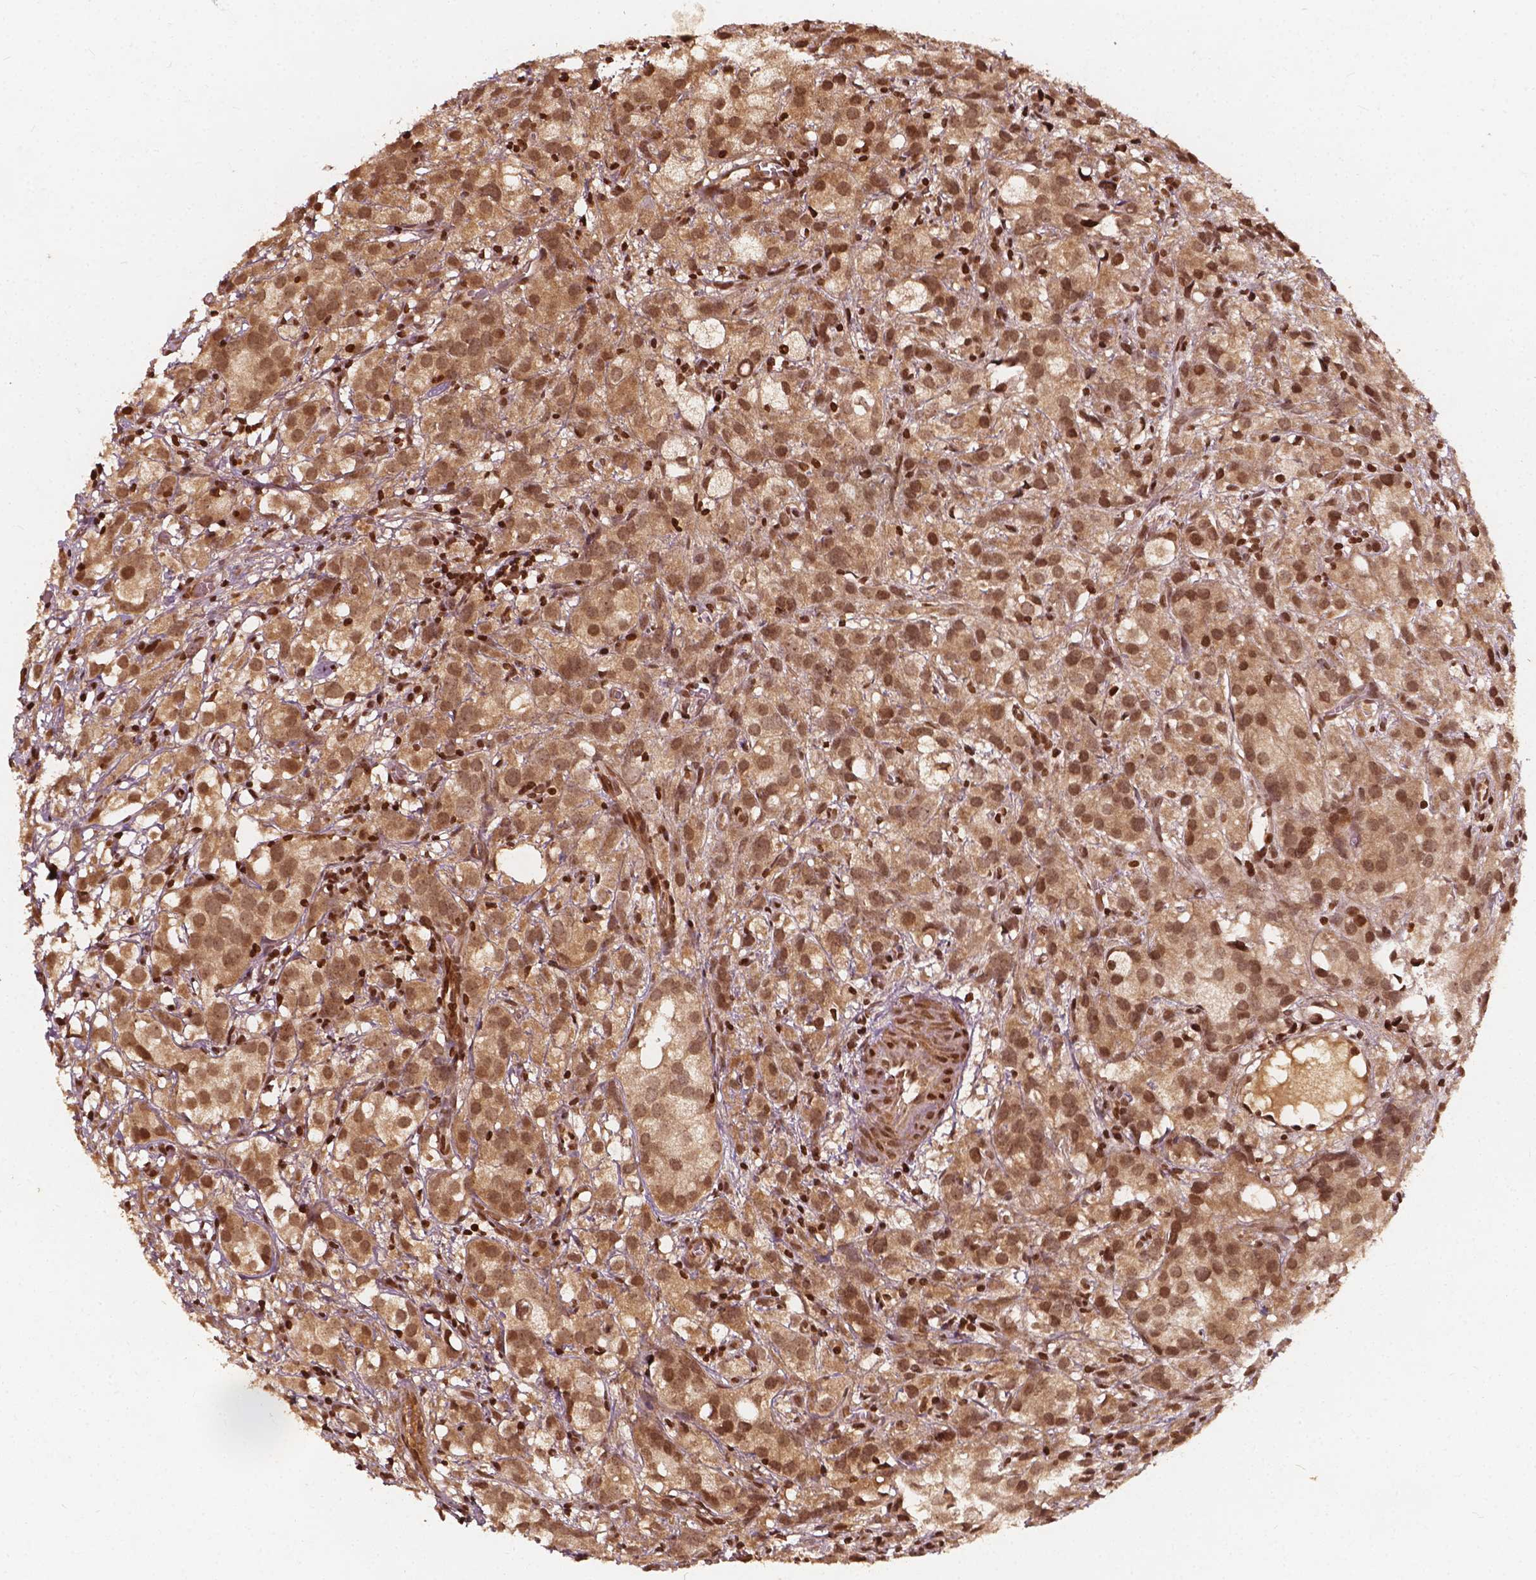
{"staining": {"intensity": "moderate", "quantity": ">75%", "location": "cytoplasmic/membranous,nuclear"}, "tissue": "prostate cancer", "cell_type": "Tumor cells", "image_type": "cancer", "snomed": [{"axis": "morphology", "description": "Adenocarcinoma, High grade"}, {"axis": "topography", "description": "Prostate"}], "caption": "About >75% of tumor cells in human prostate cancer (adenocarcinoma (high-grade)) reveal moderate cytoplasmic/membranous and nuclear protein expression as visualized by brown immunohistochemical staining.", "gene": "H3C14", "patient": {"sex": "male", "age": 86}}